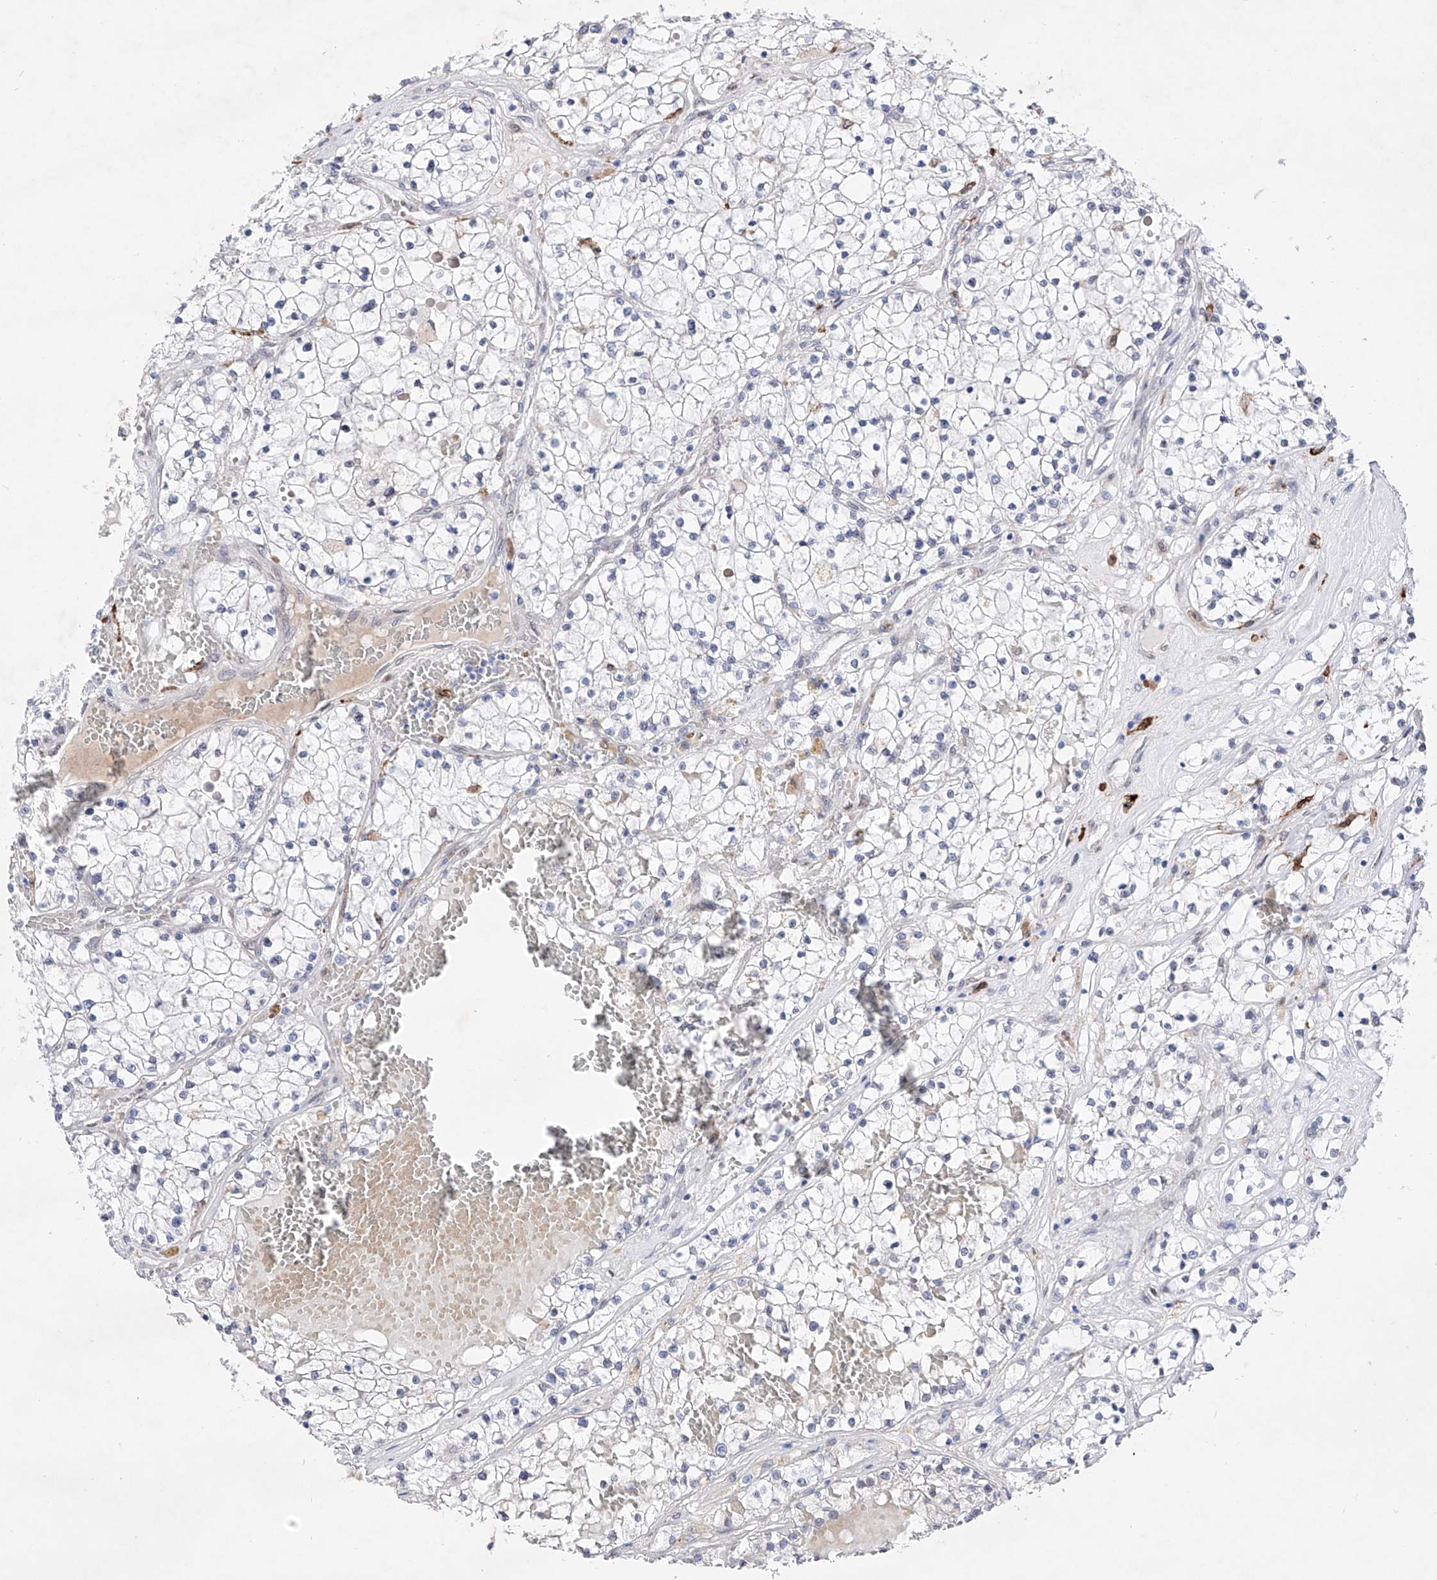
{"staining": {"intensity": "negative", "quantity": "none", "location": "none"}, "tissue": "renal cancer", "cell_type": "Tumor cells", "image_type": "cancer", "snomed": [{"axis": "morphology", "description": "Normal tissue, NOS"}, {"axis": "morphology", "description": "Adenocarcinoma, NOS"}, {"axis": "topography", "description": "Kidney"}], "caption": "Immunohistochemistry of renal adenocarcinoma exhibits no staining in tumor cells.", "gene": "LCLAT1", "patient": {"sex": "male", "age": 68}}